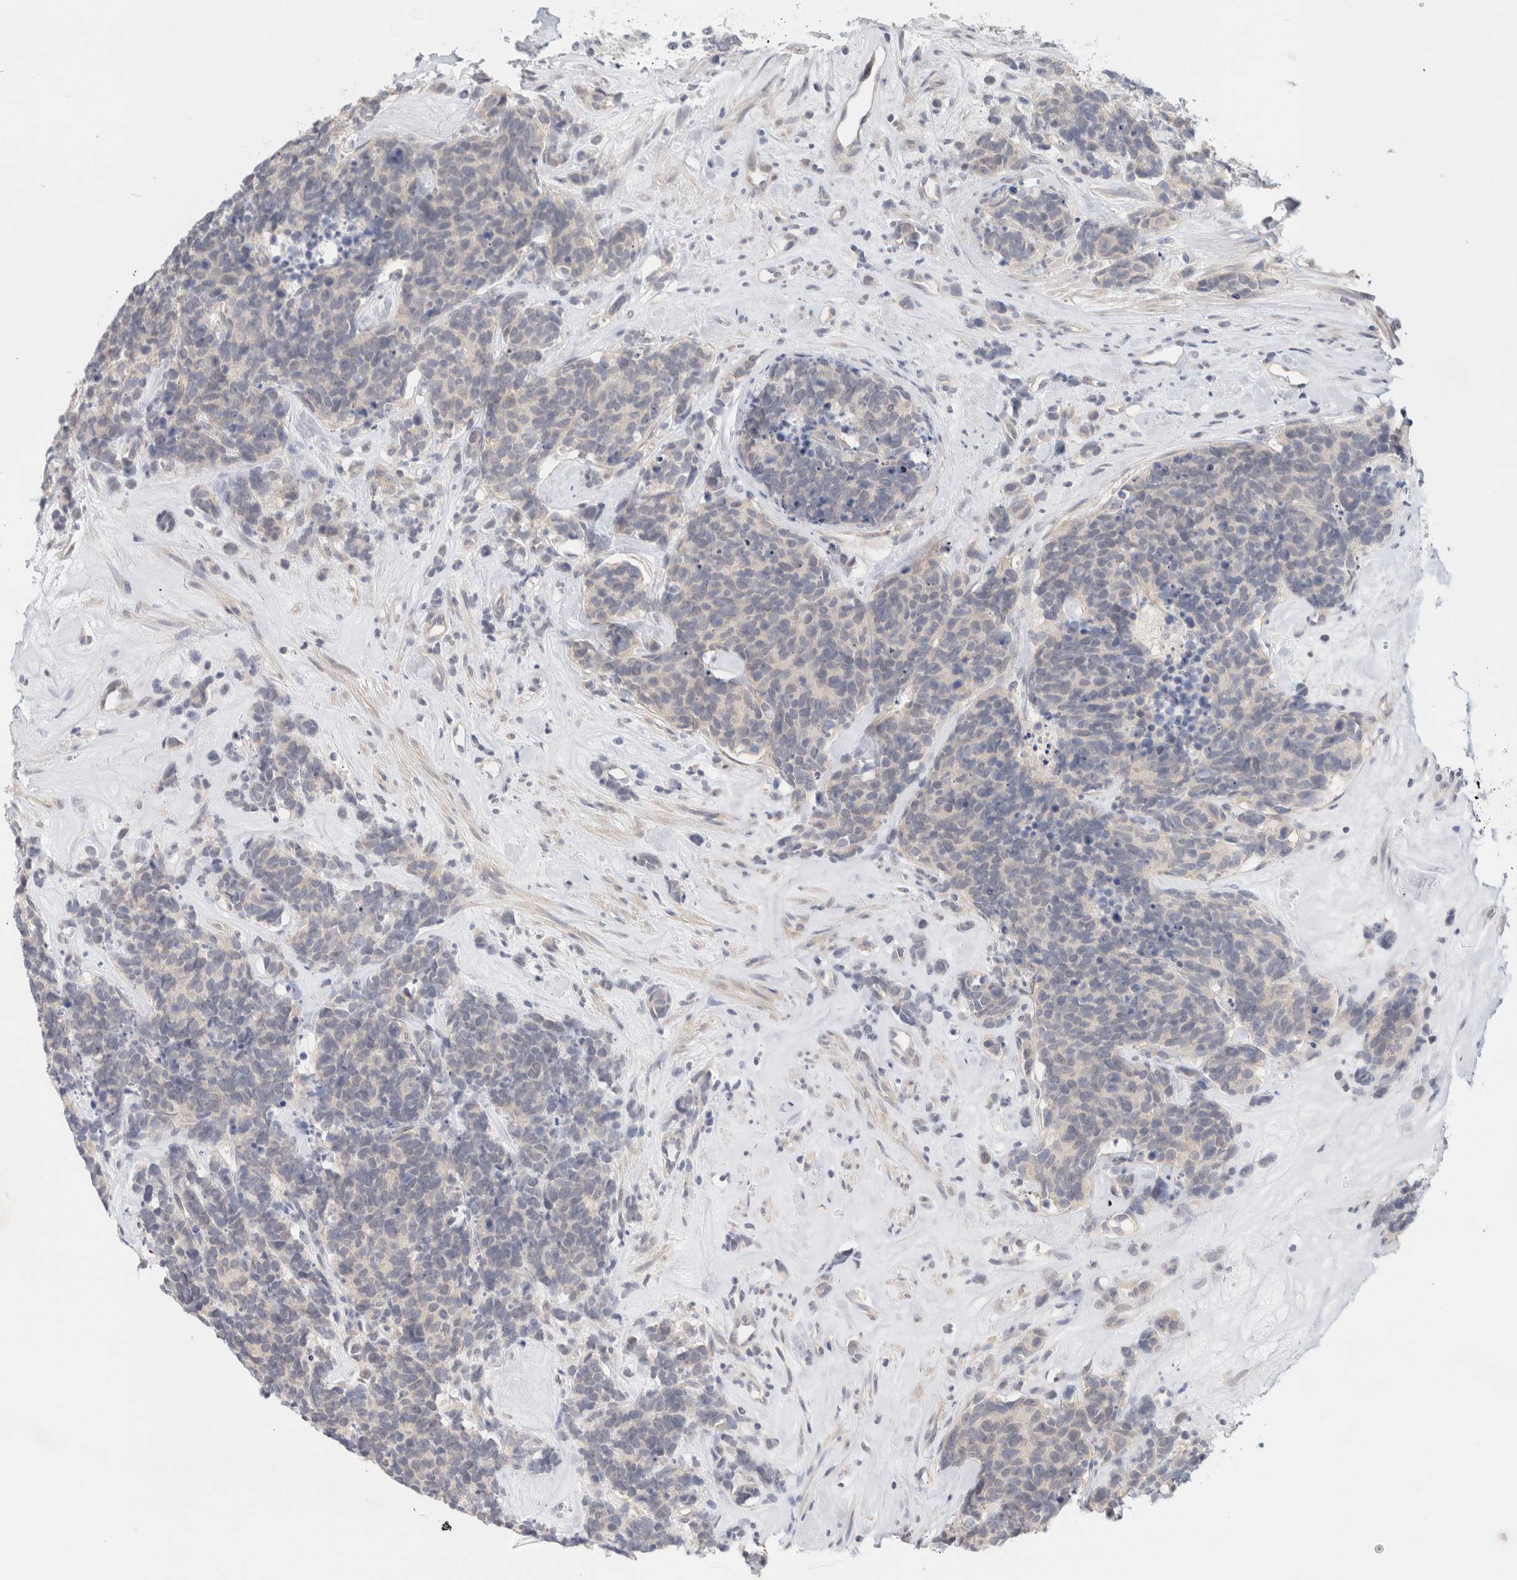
{"staining": {"intensity": "negative", "quantity": "none", "location": "none"}, "tissue": "carcinoid", "cell_type": "Tumor cells", "image_type": "cancer", "snomed": [{"axis": "morphology", "description": "Carcinoma, NOS"}, {"axis": "morphology", "description": "Carcinoid, malignant, NOS"}, {"axis": "topography", "description": "Urinary bladder"}], "caption": "Carcinoma was stained to show a protein in brown. There is no significant positivity in tumor cells. (Immunohistochemistry, brightfield microscopy, high magnification).", "gene": "SPRTN", "patient": {"sex": "male", "age": 57}}